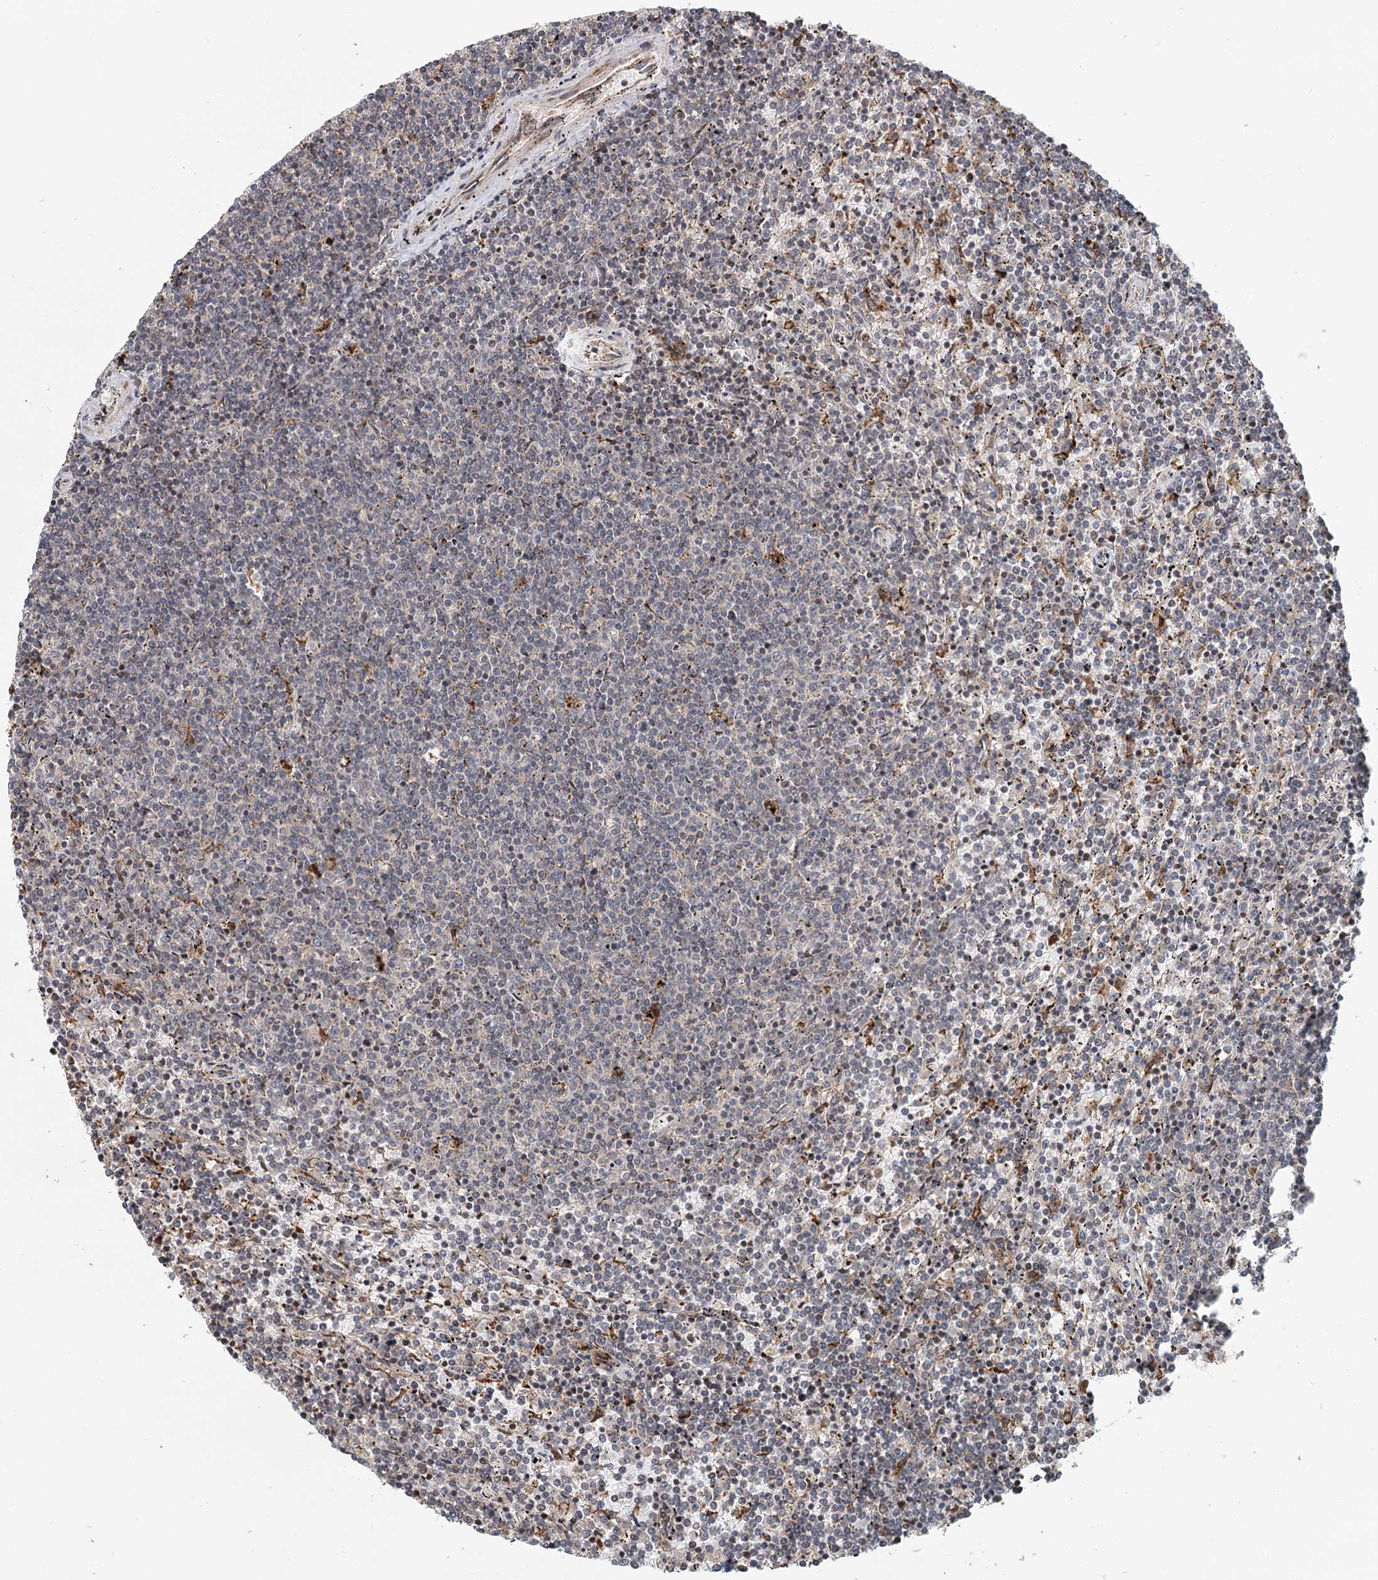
{"staining": {"intensity": "negative", "quantity": "none", "location": "none"}, "tissue": "lymphoma", "cell_type": "Tumor cells", "image_type": "cancer", "snomed": [{"axis": "morphology", "description": "Malignant lymphoma, non-Hodgkin's type, Low grade"}, {"axis": "topography", "description": "Spleen"}], "caption": "Micrograph shows no significant protein expression in tumor cells of low-grade malignant lymphoma, non-Hodgkin's type.", "gene": "RNF111", "patient": {"sex": "female", "age": 50}}